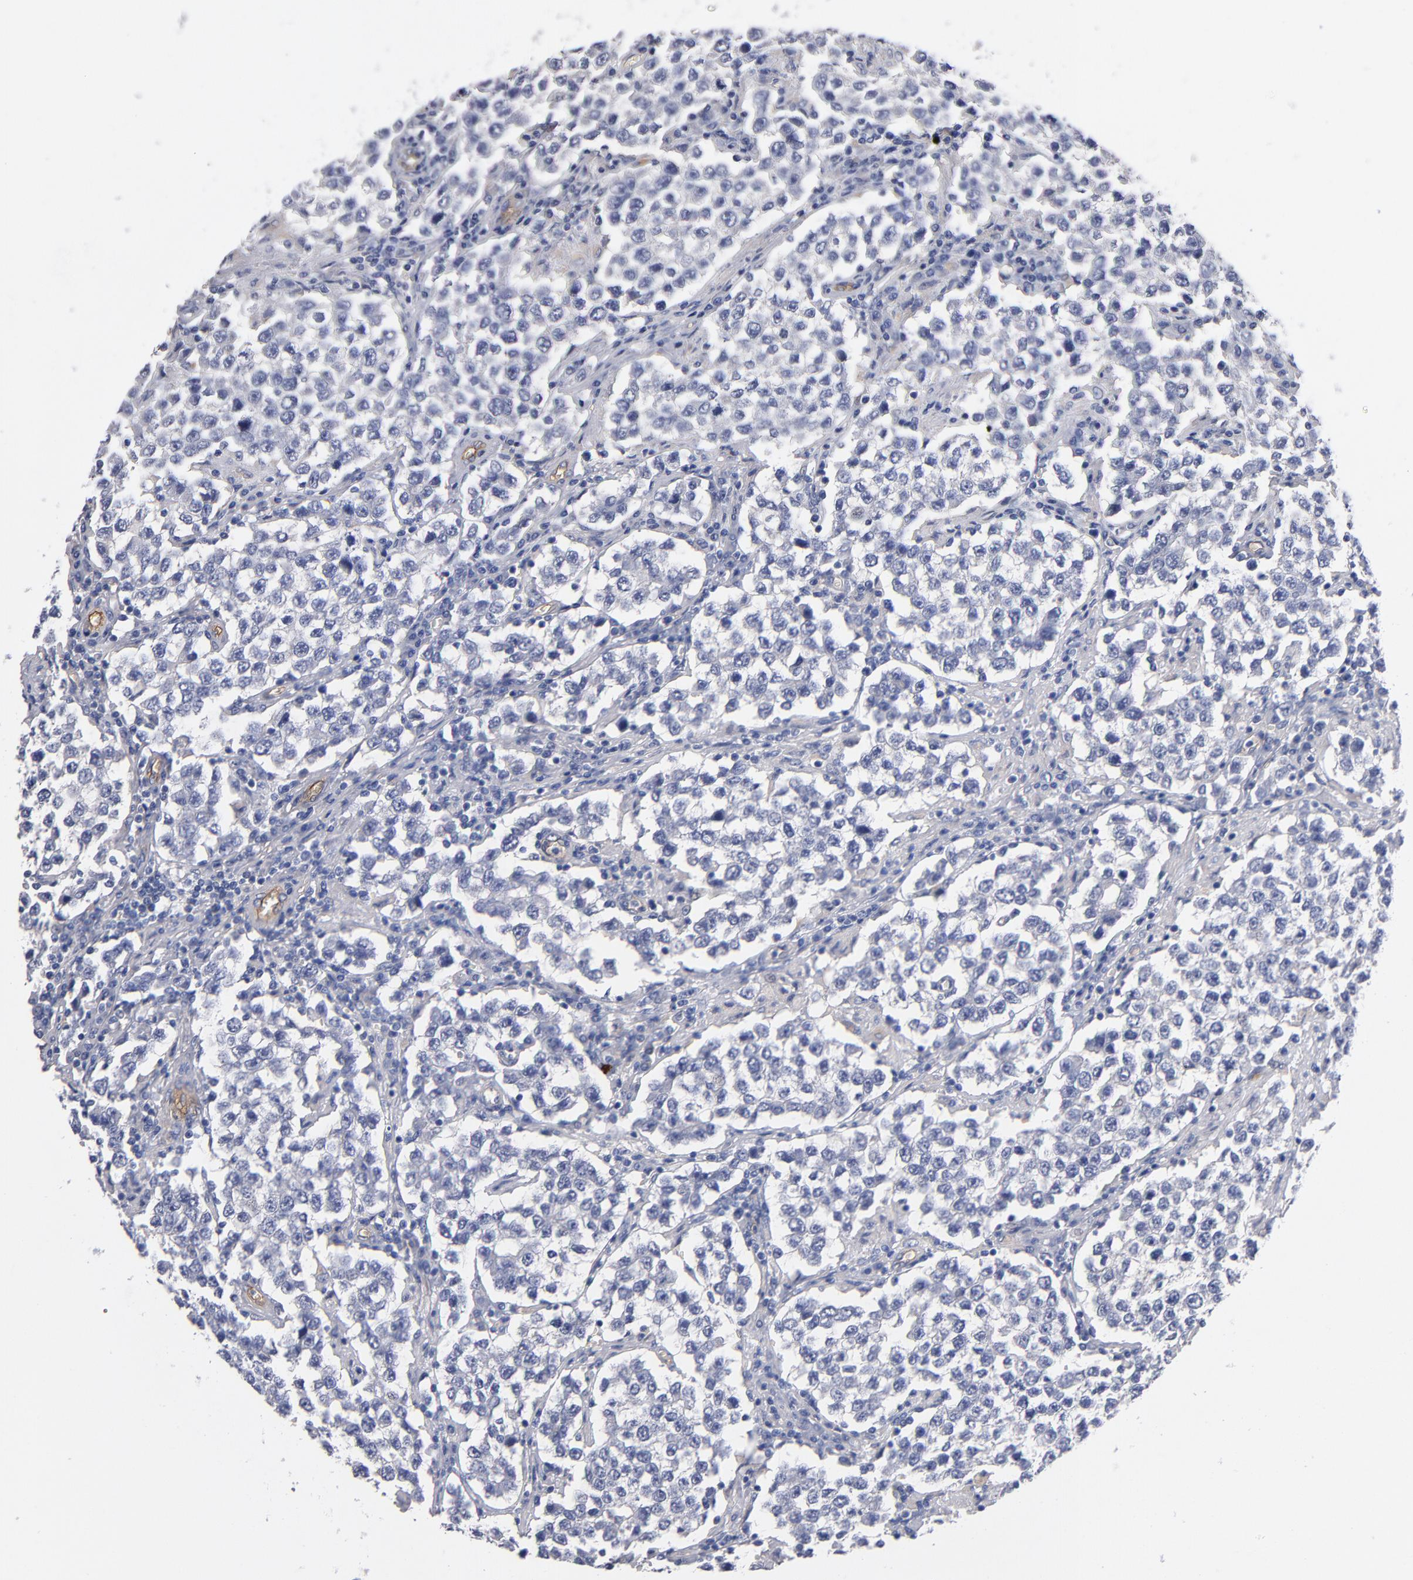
{"staining": {"intensity": "negative", "quantity": "none", "location": "none"}, "tissue": "testis cancer", "cell_type": "Tumor cells", "image_type": "cancer", "snomed": [{"axis": "morphology", "description": "Seminoma, NOS"}, {"axis": "topography", "description": "Testis"}], "caption": "Tumor cells show no significant expression in testis seminoma.", "gene": "PLSCR4", "patient": {"sex": "male", "age": 36}}